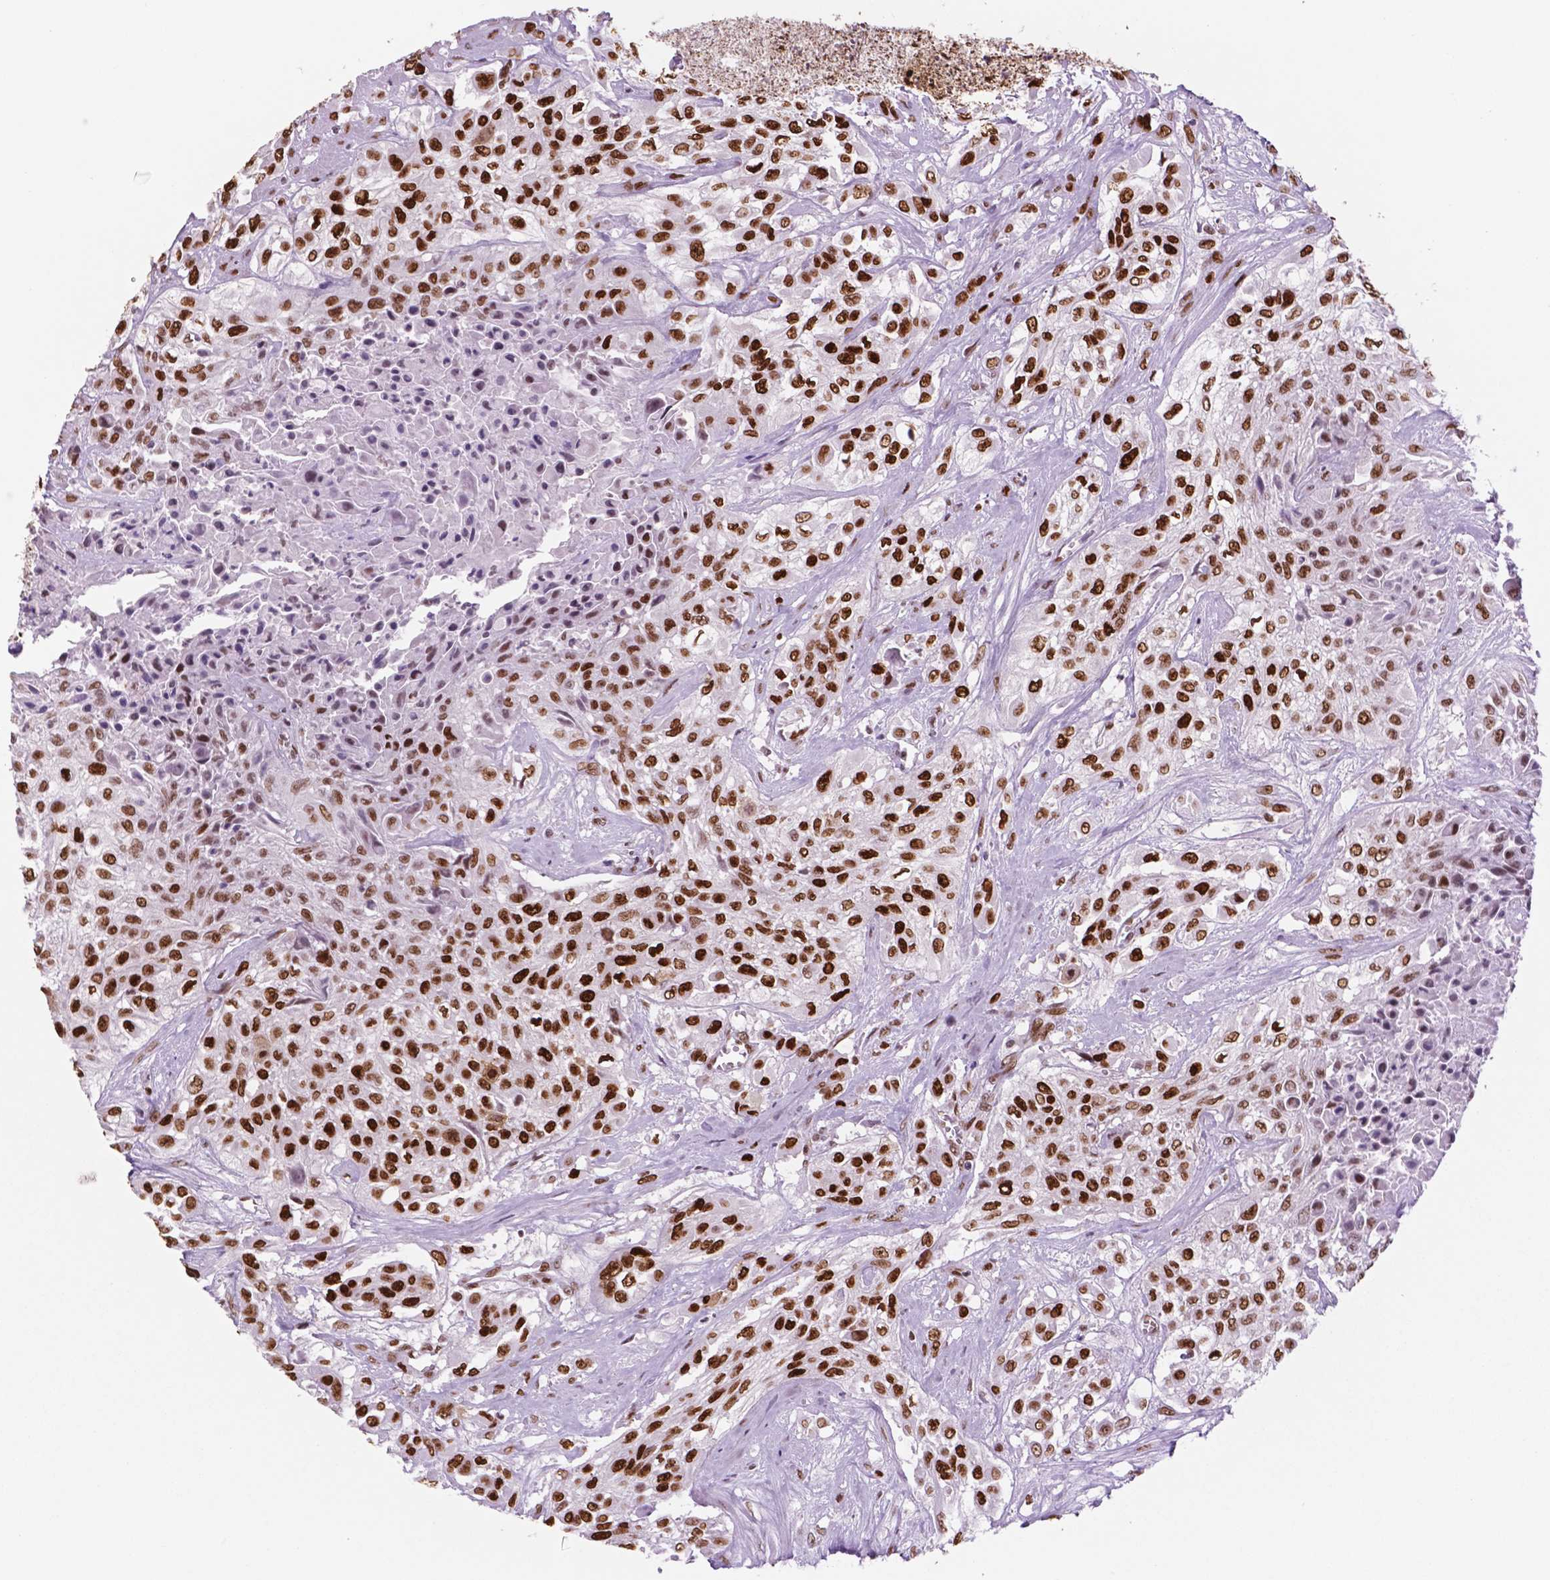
{"staining": {"intensity": "strong", "quantity": ">75%", "location": "nuclear"}, "tissue": "urothelial cancer", "cell_type": "Tumor cells", "image_type": "cancer", "snomed": [{"axis": "morphology", "description": "Urothelial carcinoma, High grade"}, {"axis": "topography", "description": "Urinary bladder"}], "caption": "This is a histology image of immunohistochemistry (IHC) staining of high-grade urothelial carcinoma, which shows strong positivity in the nuclear of tumor cells.", "gene": "MSH6", "patient": {"sex": "male", "age": 57}}